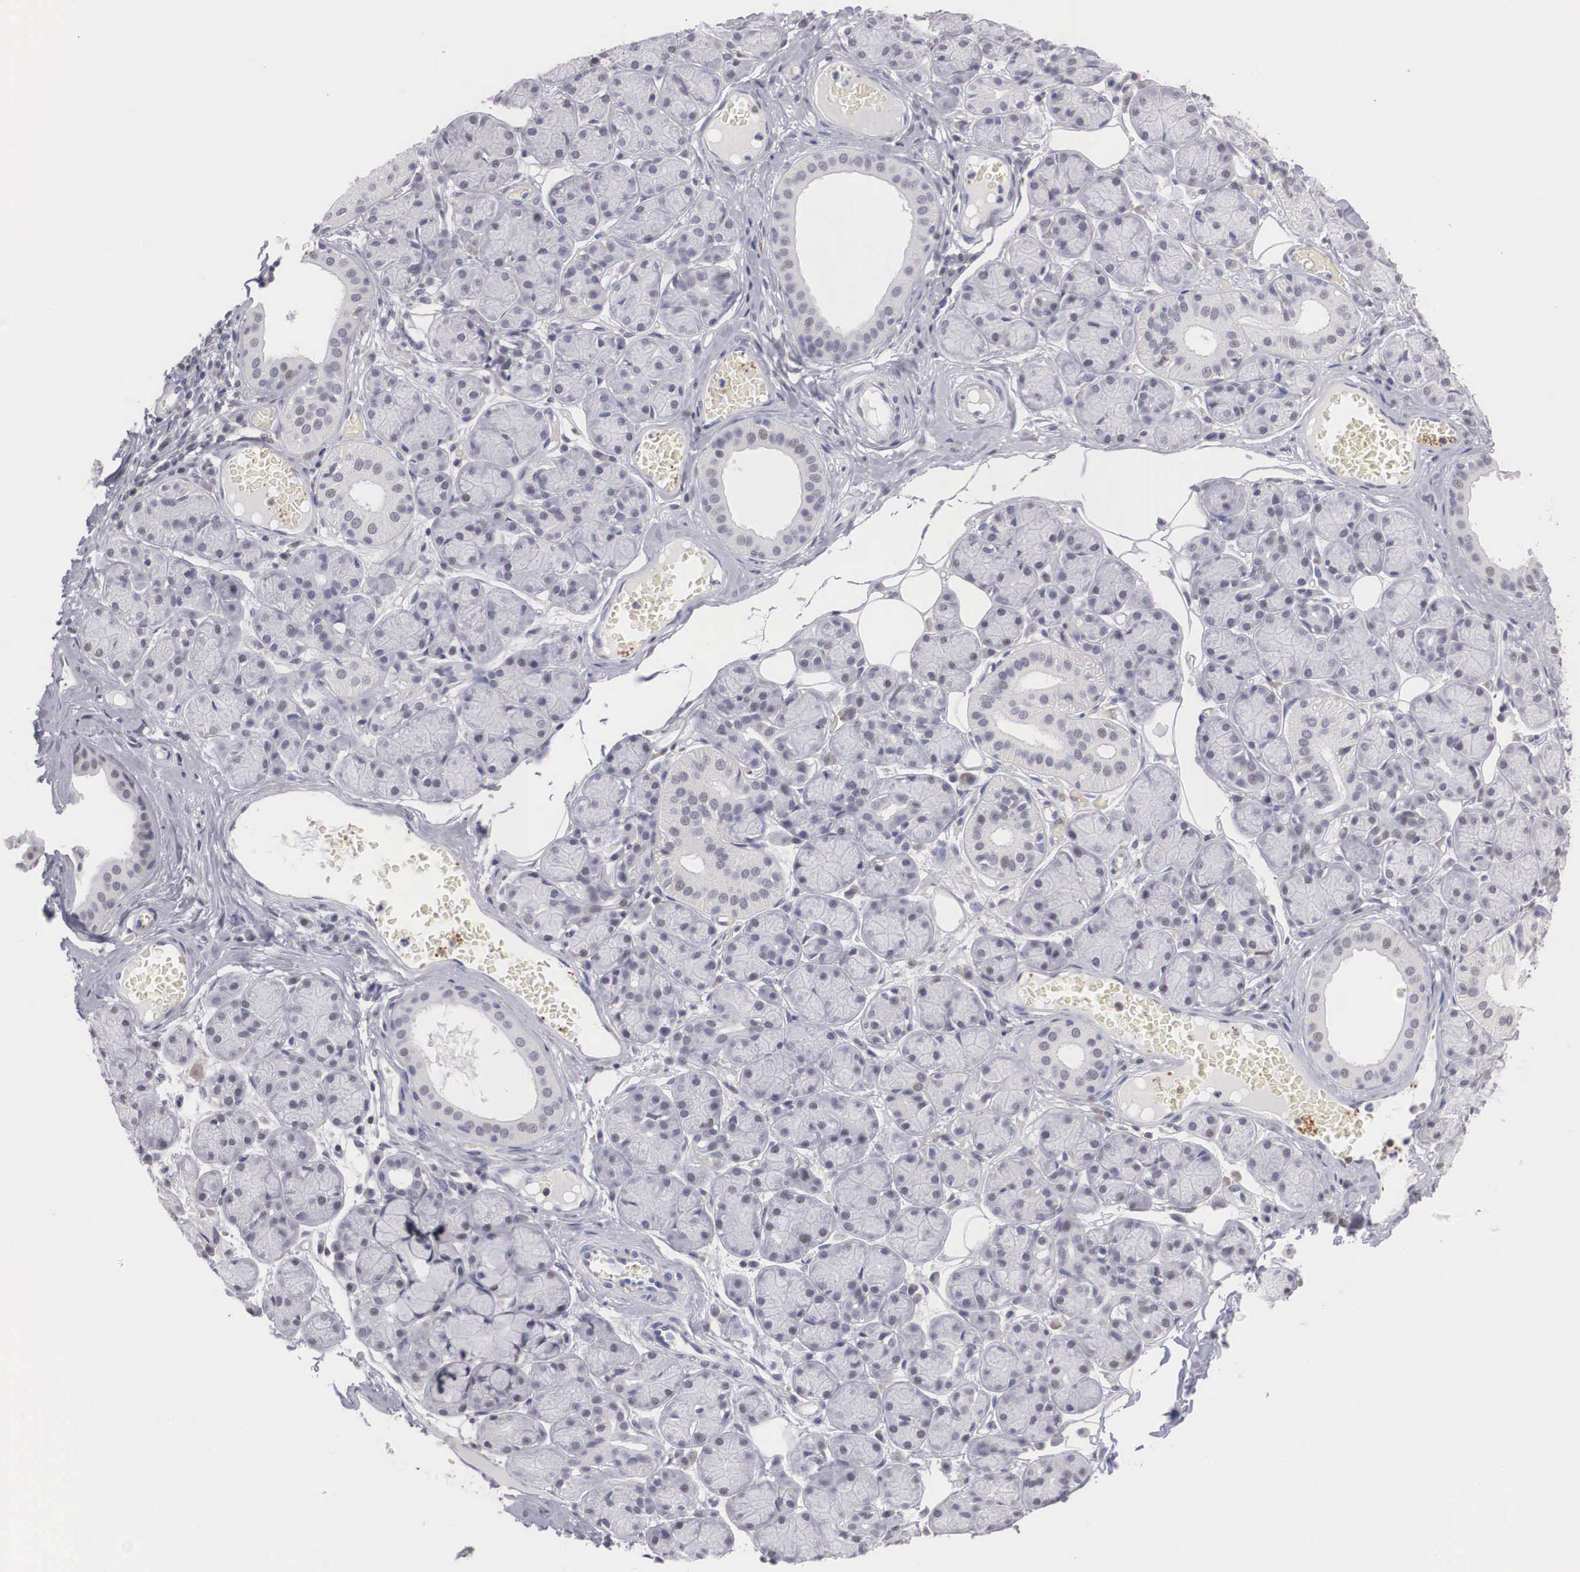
{"staining": {"intensity": "negative", "quantity": "none", "location": "none"}, "tissue": "salivary gland", "cell_type": "Glandular cells", "image_type": "normal", "snomed": [{"axis": "morphology", "description": "Normal tissue, NOS"}, {"axis": "topography", "description": "Salivary gland"}], "caption": "Glandular cells show no significant positivity in unremarkable salivary gland. (Brightfield microscopy of DAB IHC at high magnification).", "gene": "FAM47A", "patient": {"sex": "male", "age": 54}}